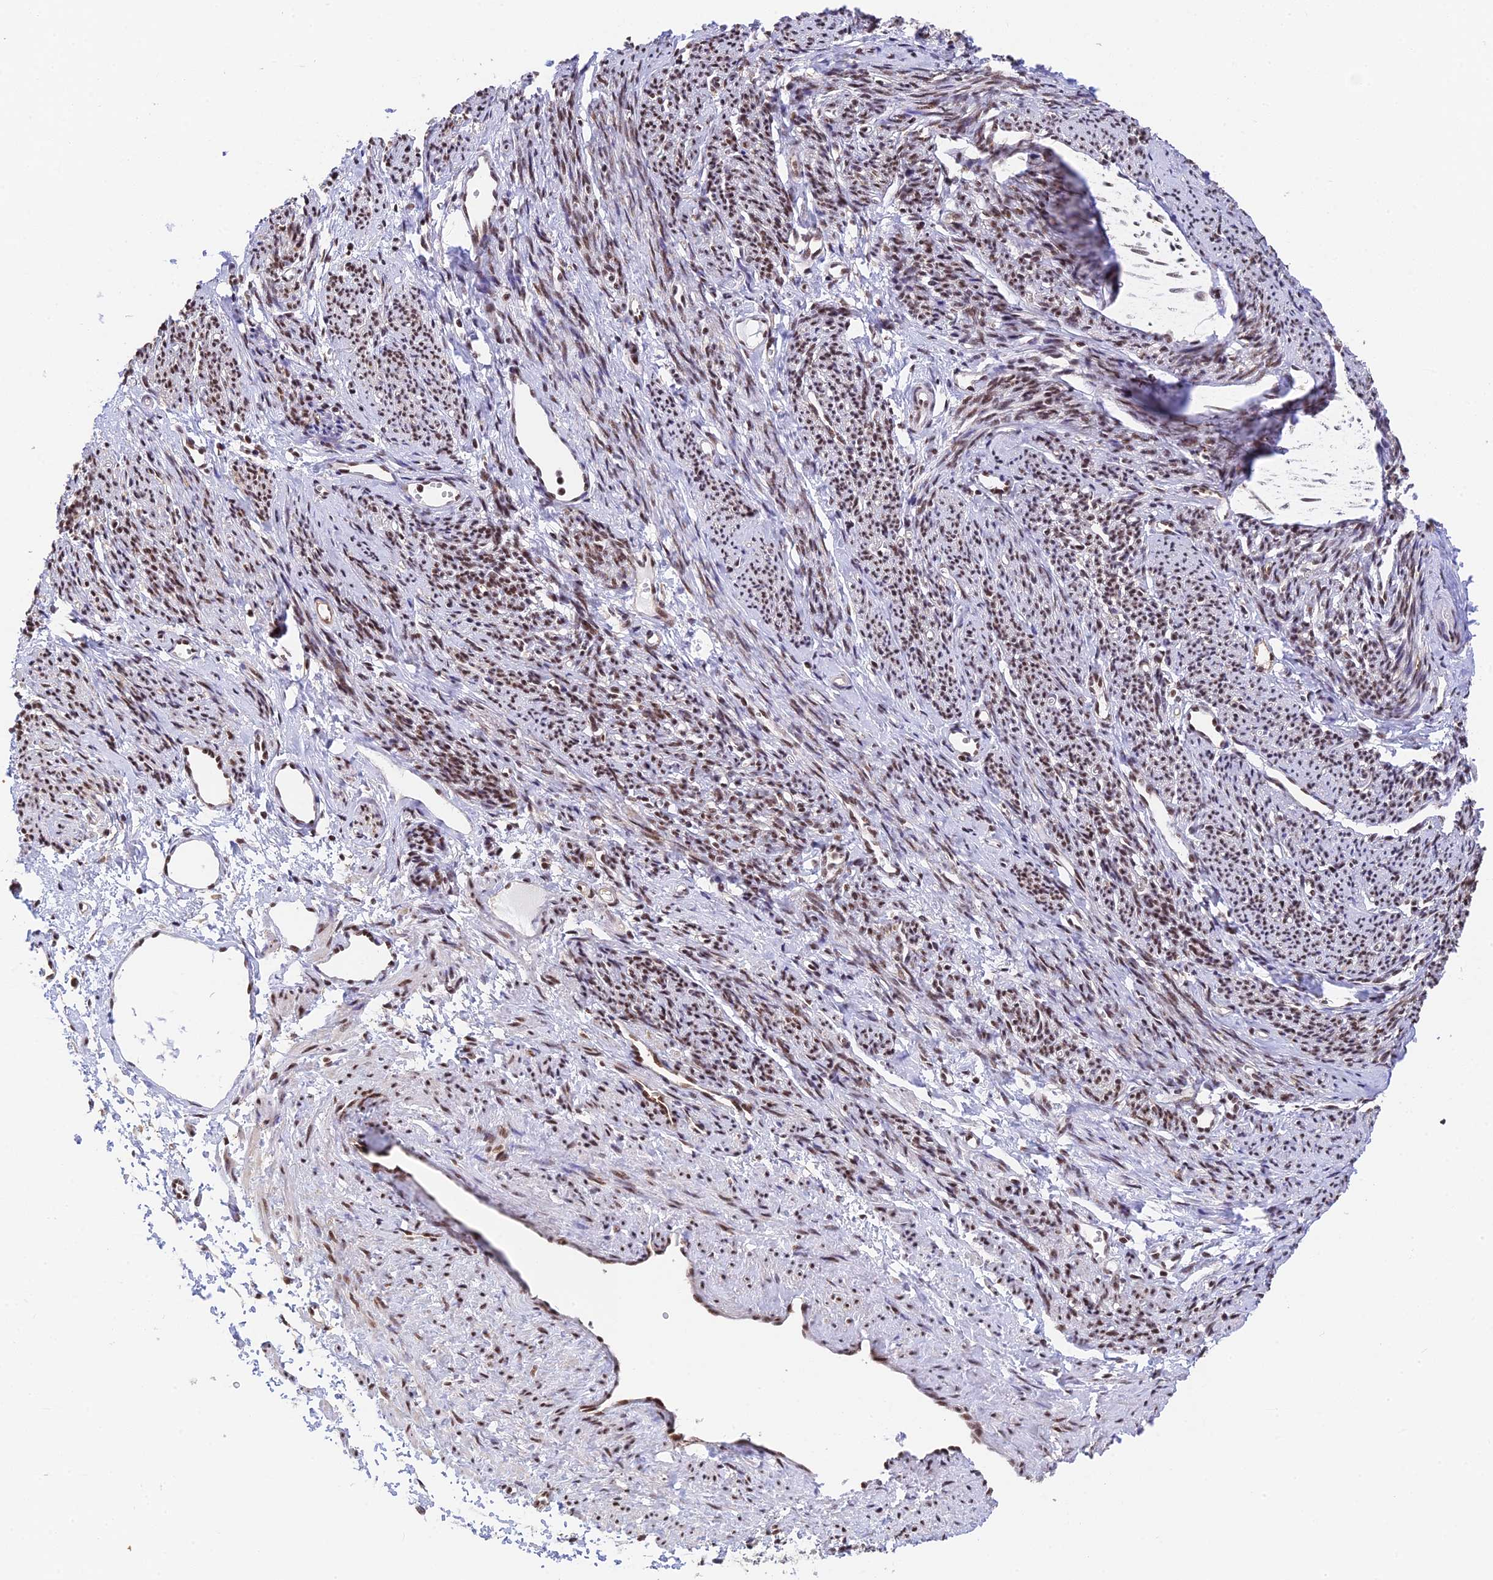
{"staining": {"intensity": "moderate", "quantity": ">75%", "location": "nuclear"}, "tissue": "smooth muscle", "cell_type": "Smooth muscle cells", "image_type": "normal", "snomed": [{"axis": "morphology", "description": "Normal tissue, NOS"}, {"axis": "topography", "description": "Smooth muscle"}, {"axis": "topography", "description": "Uterus"}], "caption": "DAB immunohistochemical staining of normal smooth muscle reveals moderate nuclear protein staining in about >75% of smooth muscle cells.", "gene": "THAP11", "patient": {"sex": "female", "age": 59}}